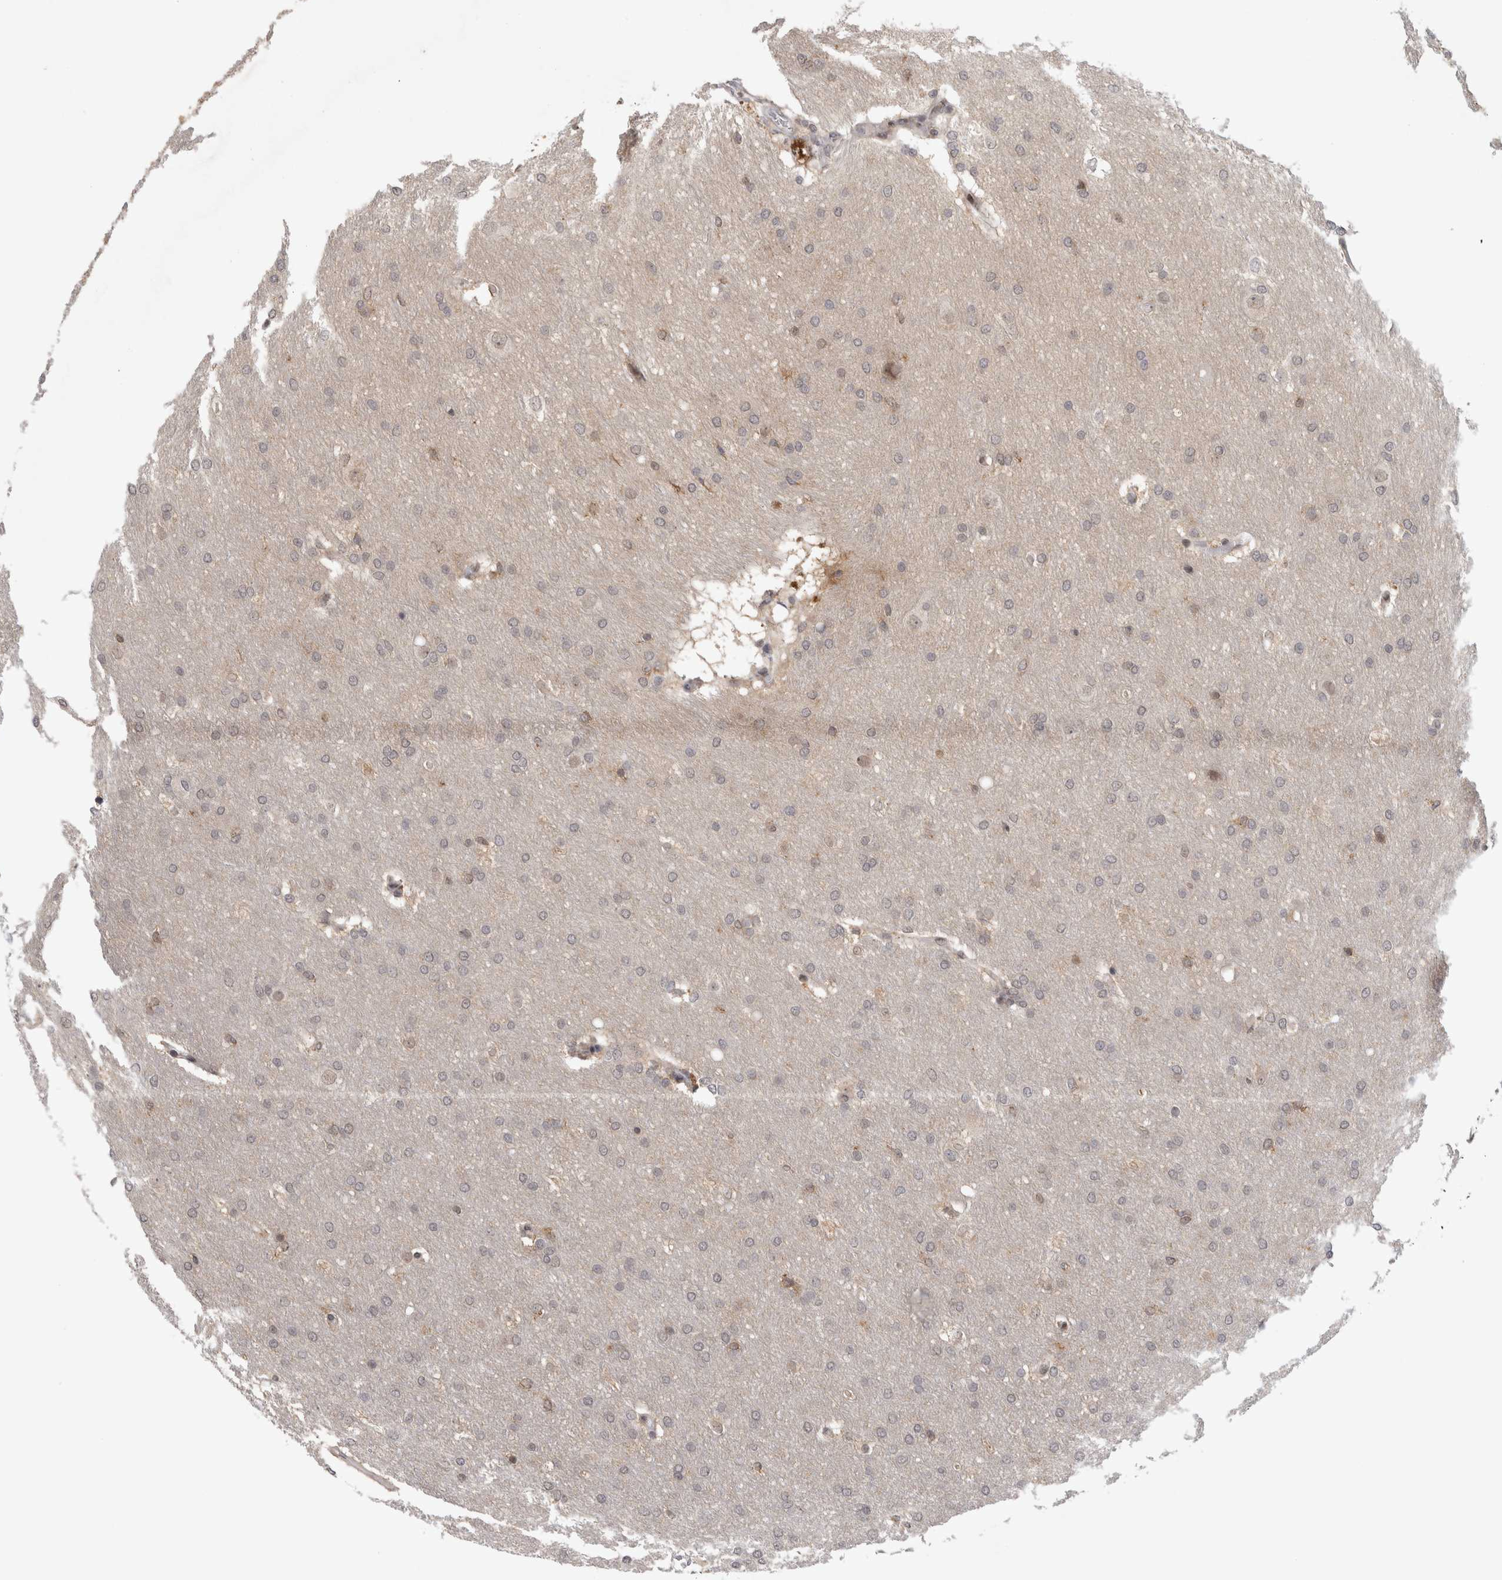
{"staining": {"intensity": "negative", "quantity": "none", "location": "none"}, "tissue": "glioma", "cell_type": "Tumor cells", "image_type": "cancer", "snomed": [{"axis": "morphology", "description": "Glioma, malignant, Low grade"}, {"axis": "topography", "description": "Brain"}], "caption": "A histopathology image of glioma stained for a protein displays no brown staining in tumor cells.", "gene": "SRARP", "patient": {"sex": "female", "age": 37}}